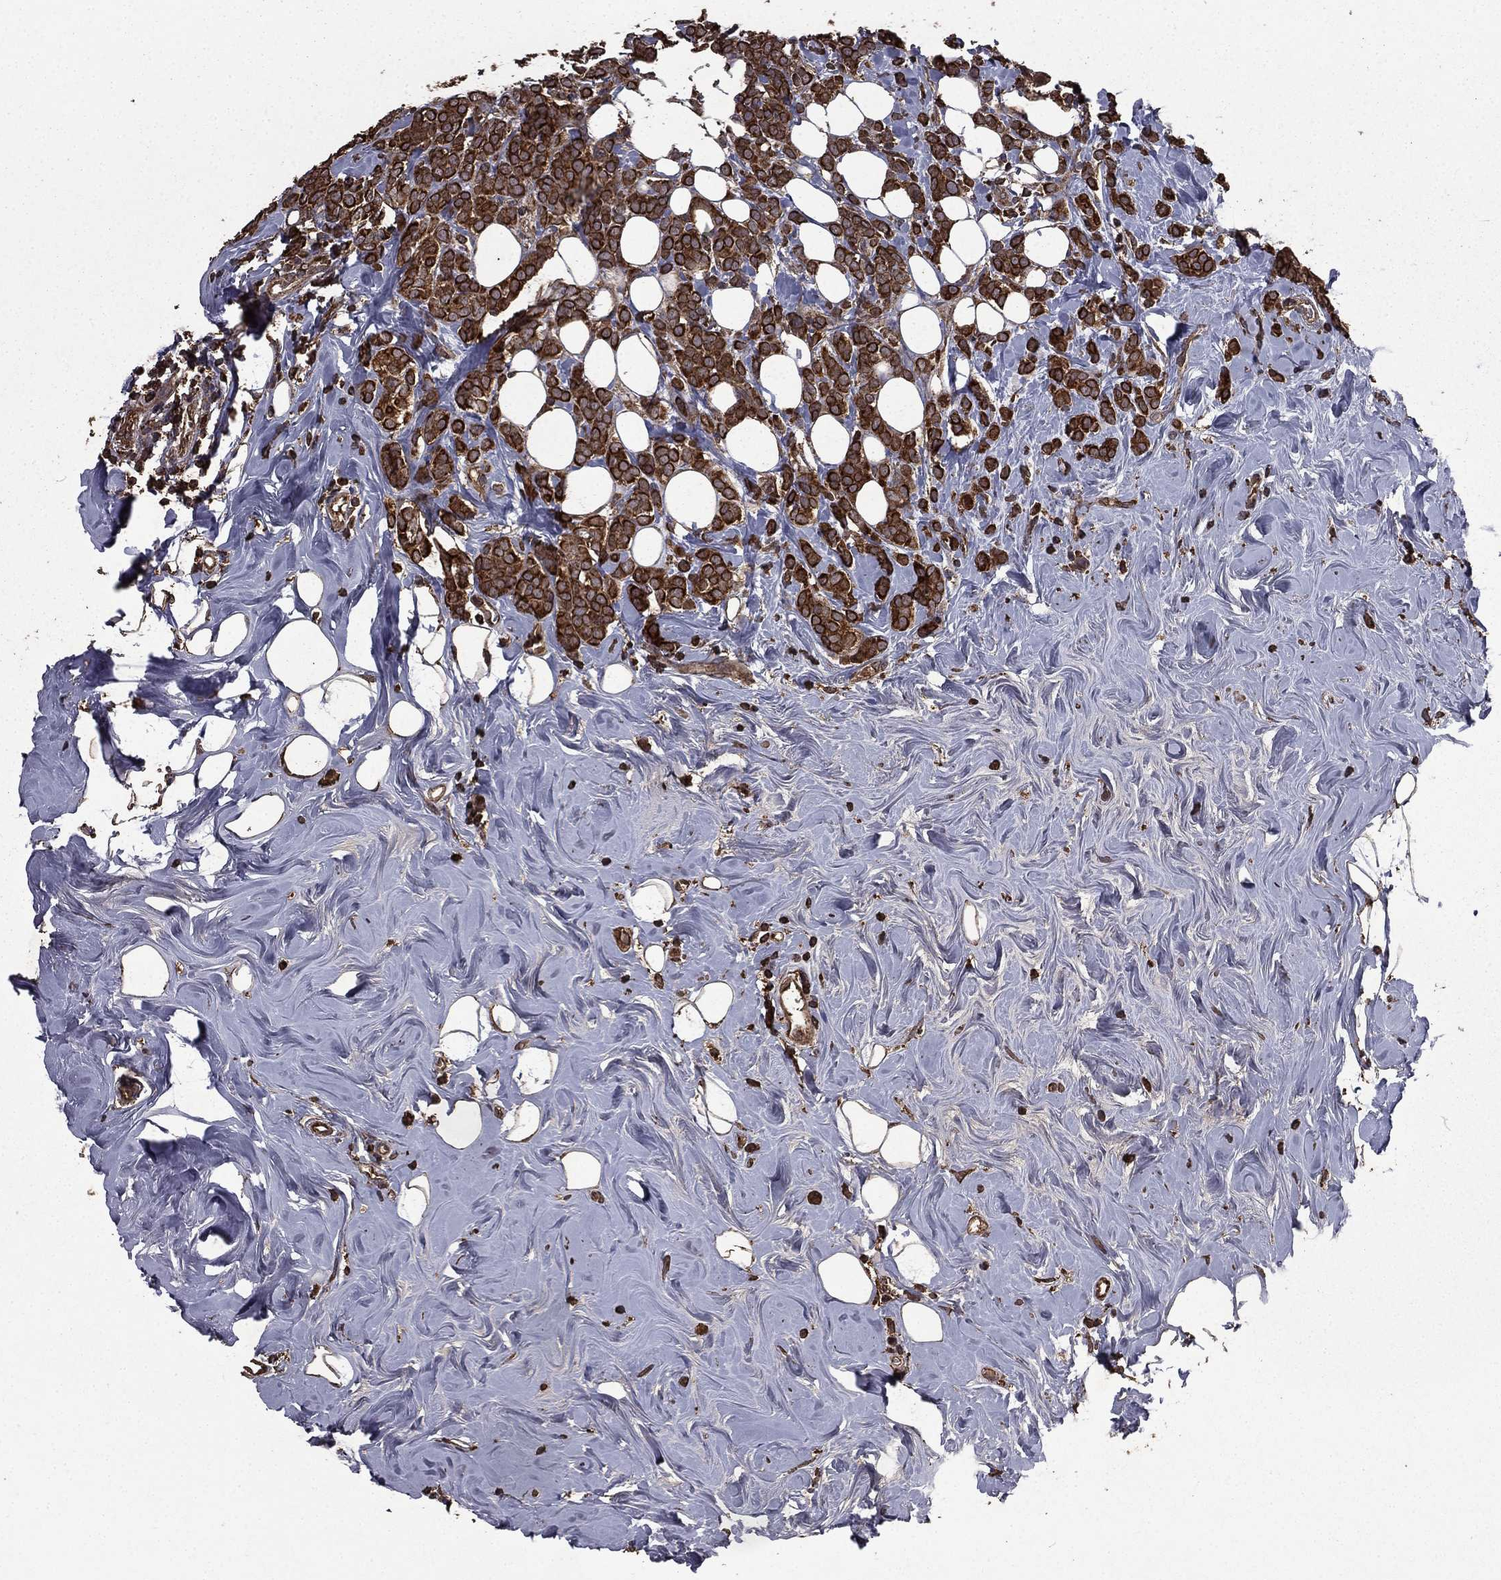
{"staining": {"intensity": "strong", "quantity": ">75%", "location": "cytoplasmic/membranous"}, "tissue": "breast cancer", "cell_type": "Tumor cells", "image_type": "cancer", "snomed": [{"axis": "morphology", "description": "Lobular carcinoma"}, {"axis": "topography", "description": "Breast"}], "caption": "Lobular carcinoma (breast) stained with a protein marker shows strong staining in tumor cells.", "gene": "BIRC6", "patient": {"sex": "female", "age": 49}}